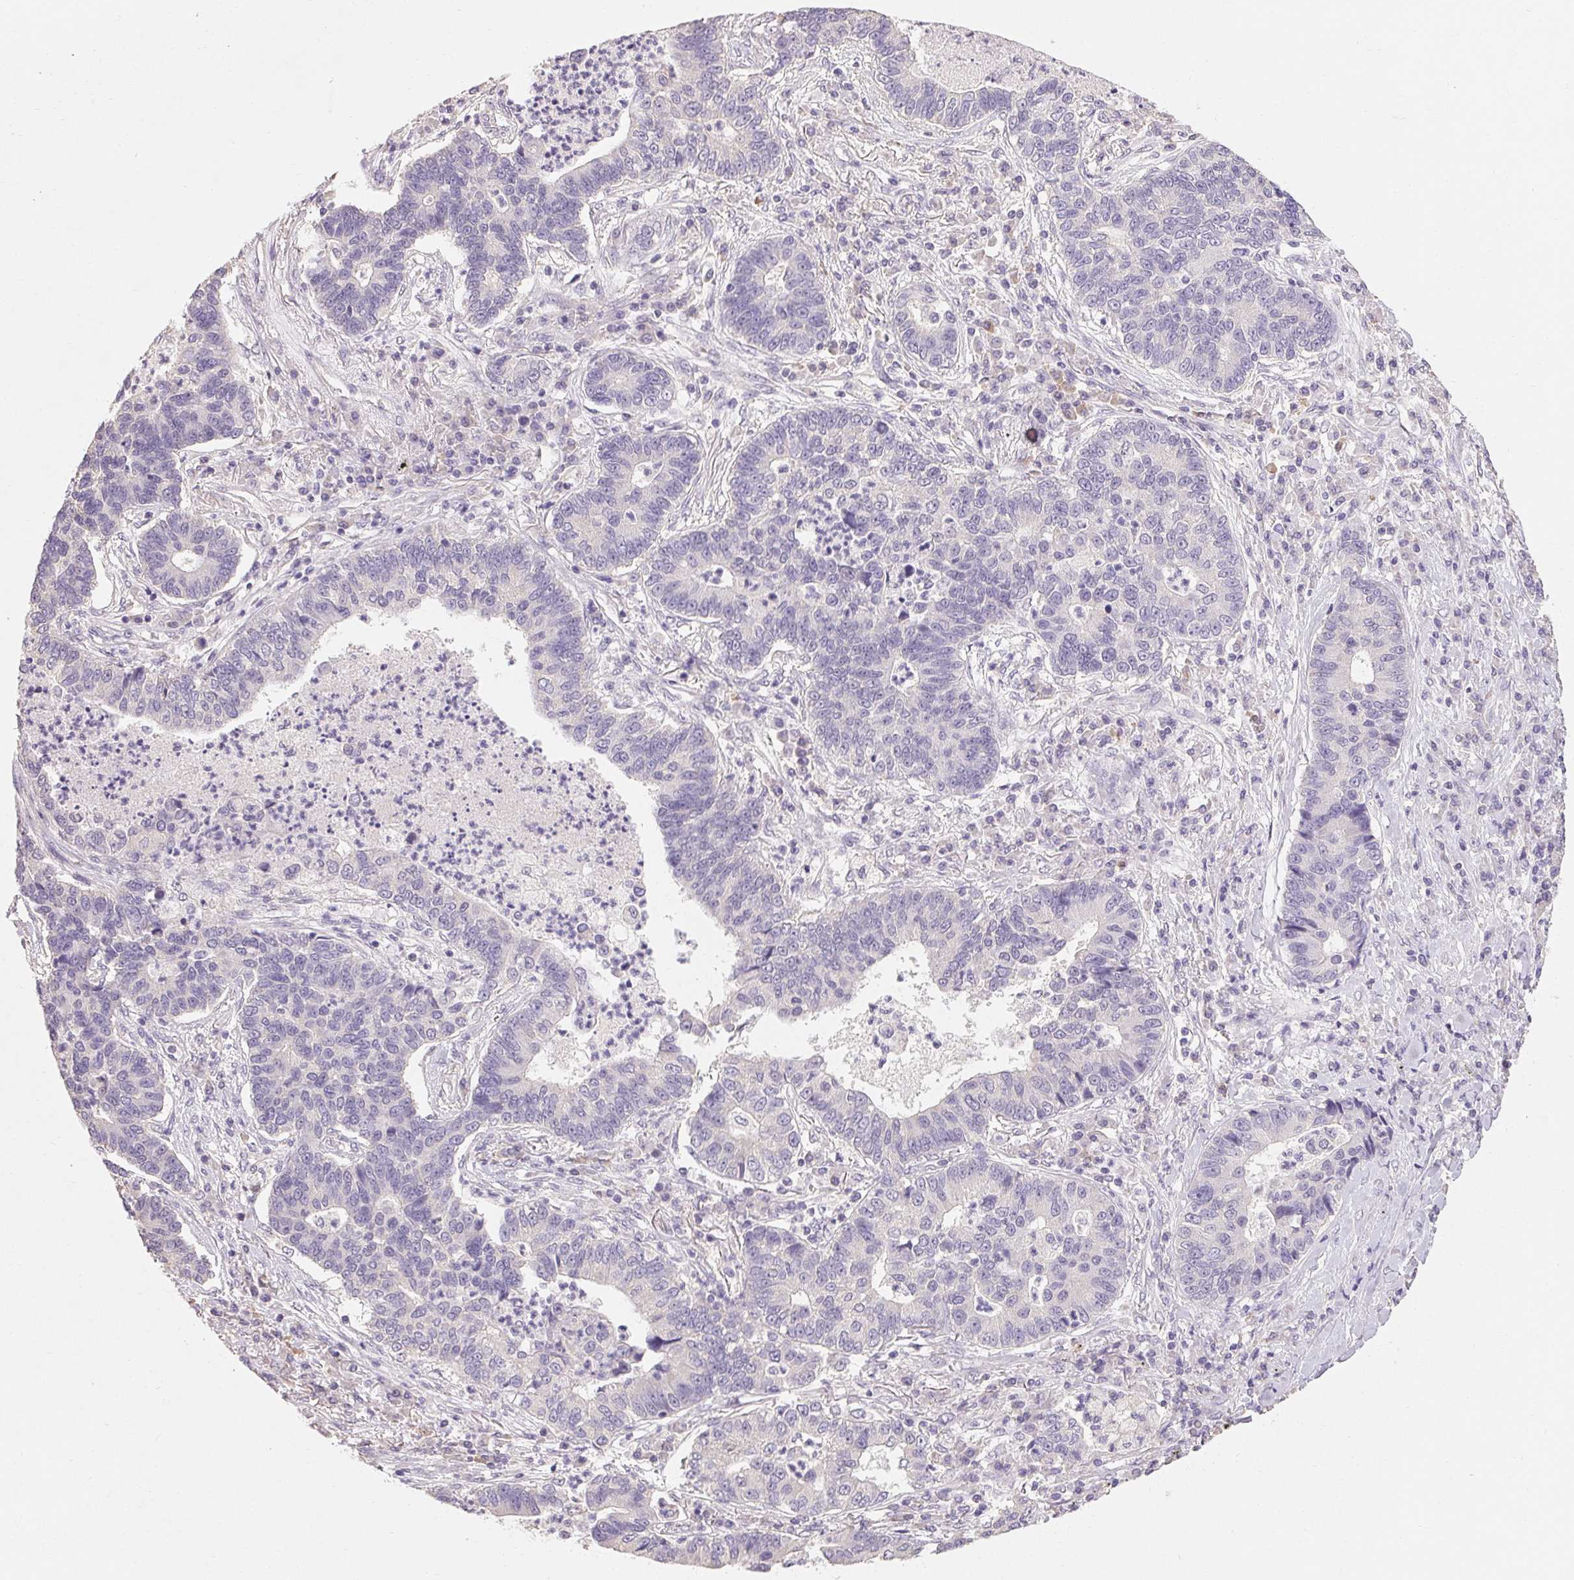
{"staining": {"intensity": "negative", "quantity": "none", "location": "none"}, "tissue": "lung cancer", "cell_type": "Tumor cells", "image_type": "cancer", "snomed": [{"axis": "morphology", "description": "Adenocarcinoma, NOS"}, {"axis": "topography", "description": "Lung"}], "caption": "There is no significant expression in tumor cells of lung adenocarcinoma.", "gene": "MAP7D2", "patient": {"sex": "female", "age": 57}}